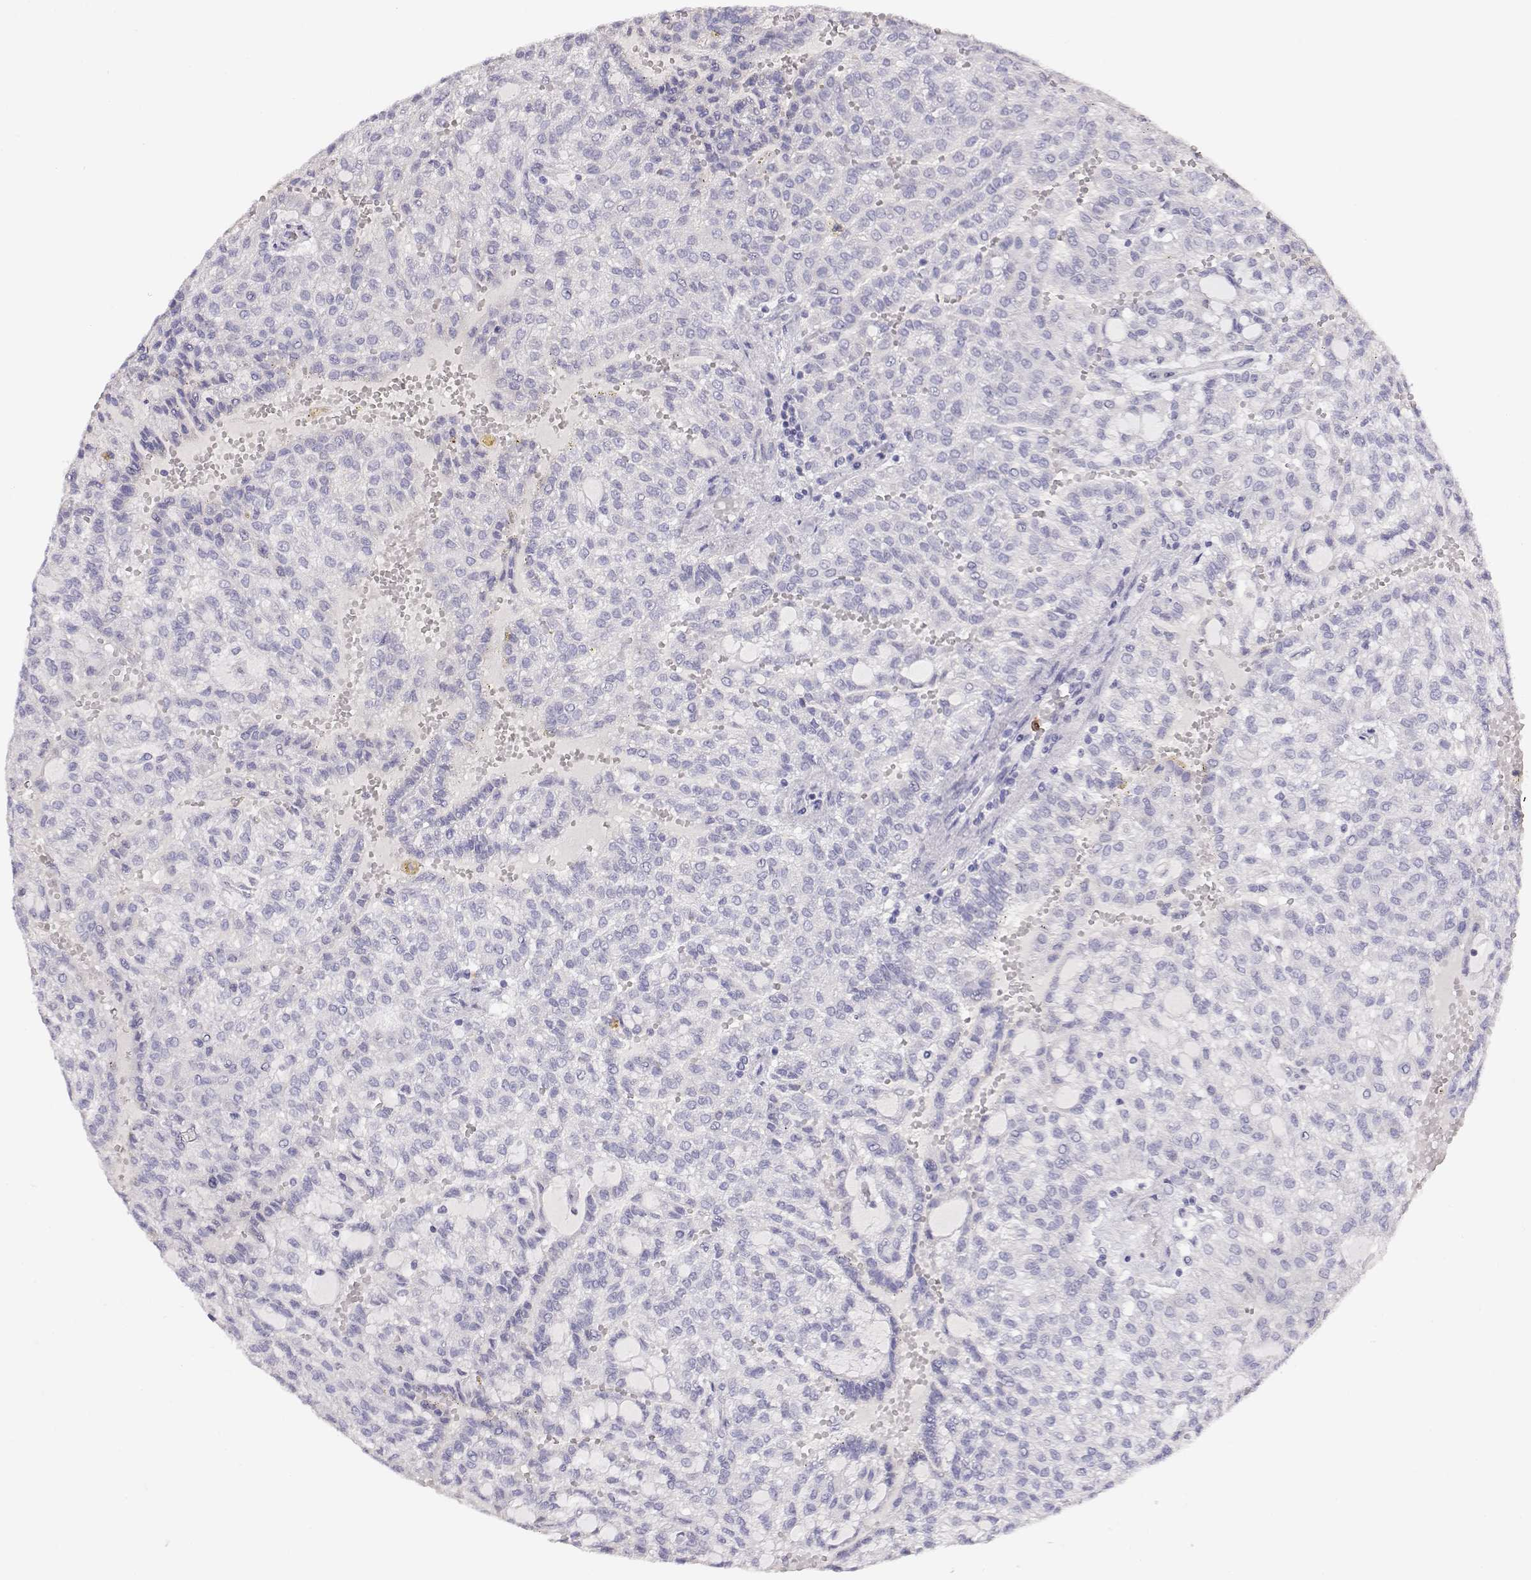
{"staining": {"intensity": "negative", "quantity": "none", "location": "none"}, "tissue": "renal cancer", "cell_type": "Tumor cells", "image_type": "cancer", "snomed": [{"axis": "morphology", "description": "Adenocarcinoma, NOS"}, {"axis": "topography", "description": "Kidney"}], "caption": "Tumor cells show no significant protein staining in renal adenocarcinoma.", "gene": "CDHR1", "patient": {"sex": "male", "age": 63}}